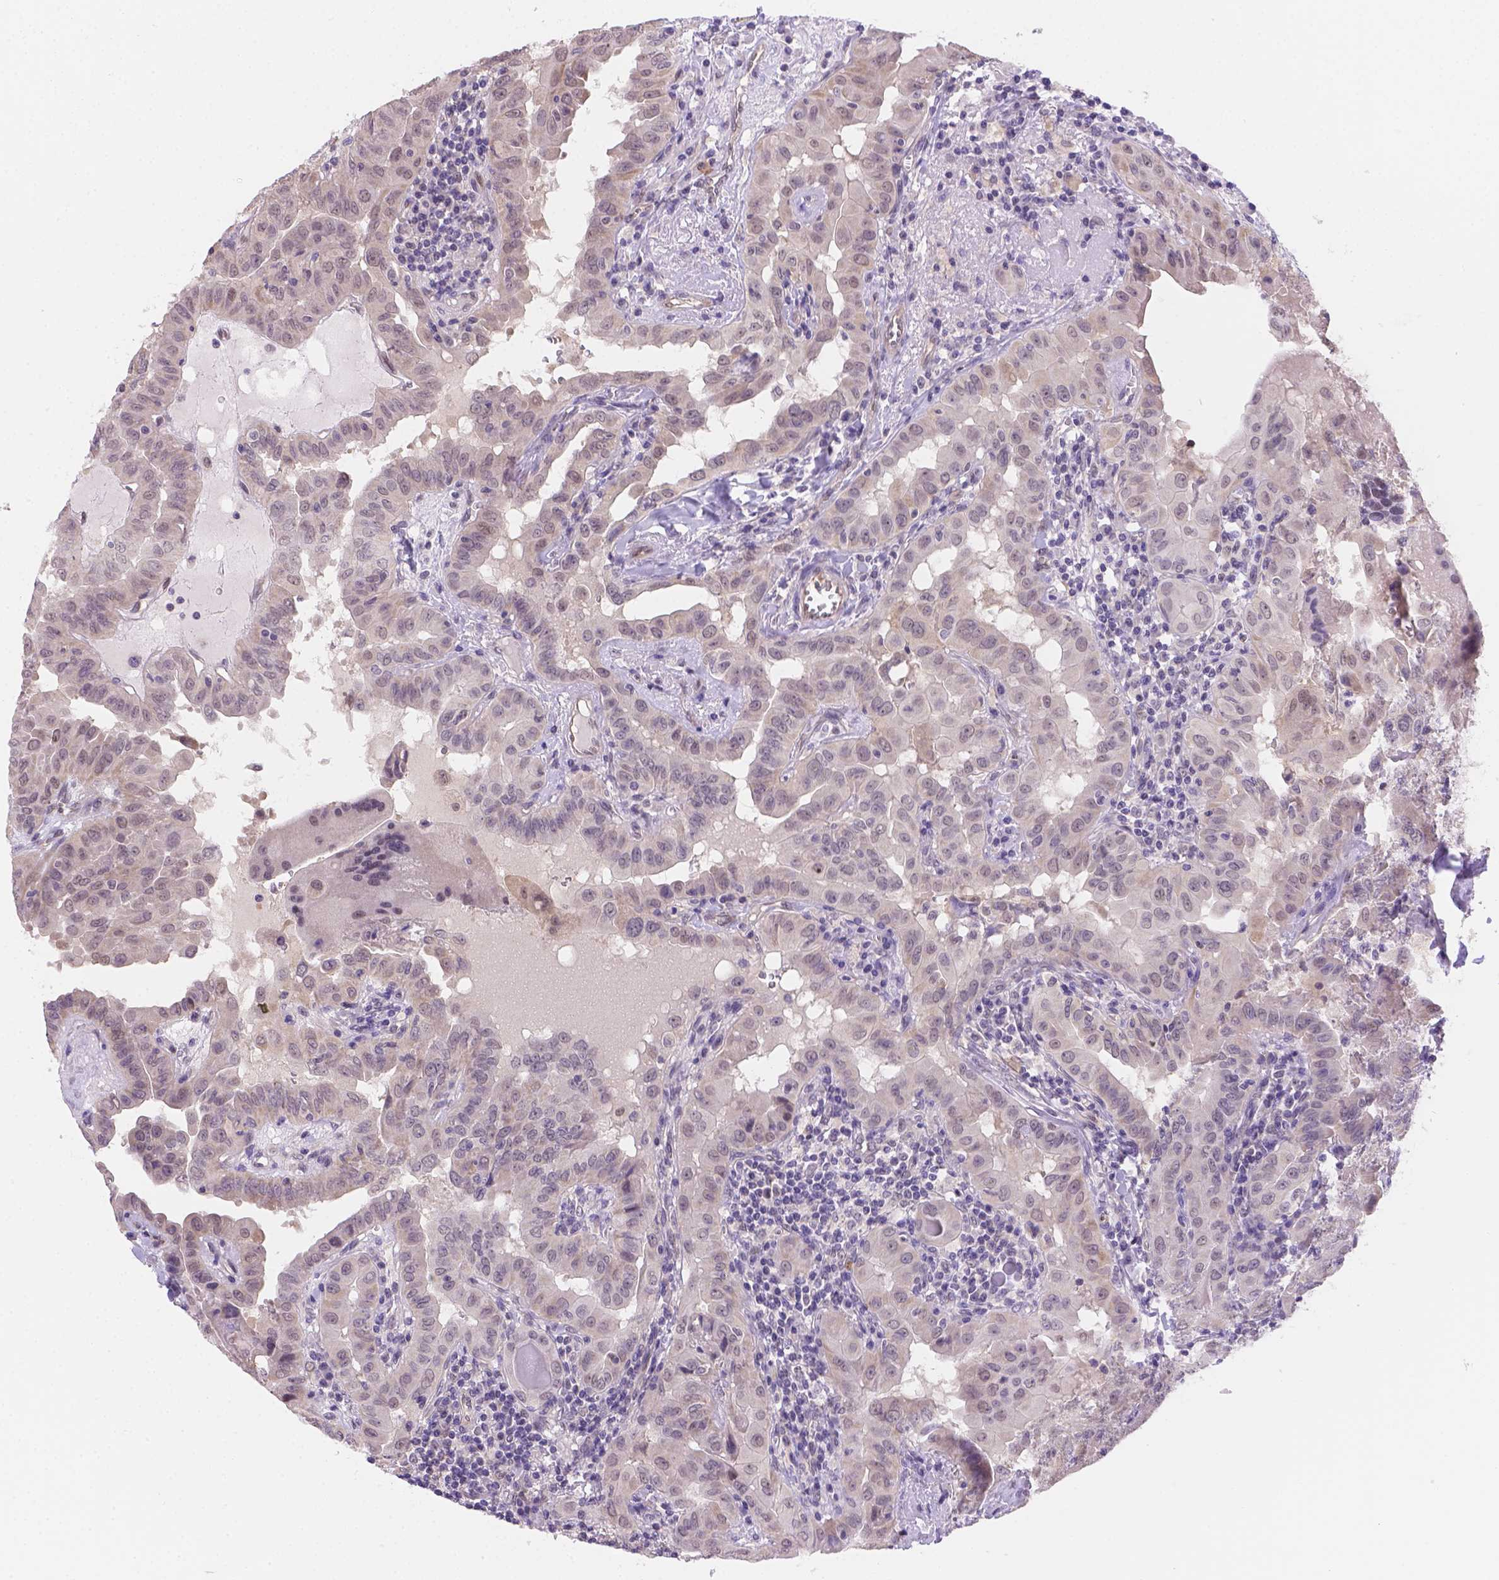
{"staining": {"intensity": "weak", "quantity": "25%-75%", "location": "cytoplasmic/membranous"}, "tissue": "thyroid cancer", "cell_type": "Tumor cells", "image_type": "cancer", "snomed": [{"axis": "morphology", "description": "Papillary adenocarcinoma, NOS"}, {"axis": "topography", "description": "Thyroid gland"}], "caption": "Protein staining reveals weak cytoplasmic/membranous positivity in about 25%-75% of tumor cells in thyroid cancer (papillary adenocarcinoma).", "gene": "NXPE2", "patient": {"sex": "female", "age": 37}}